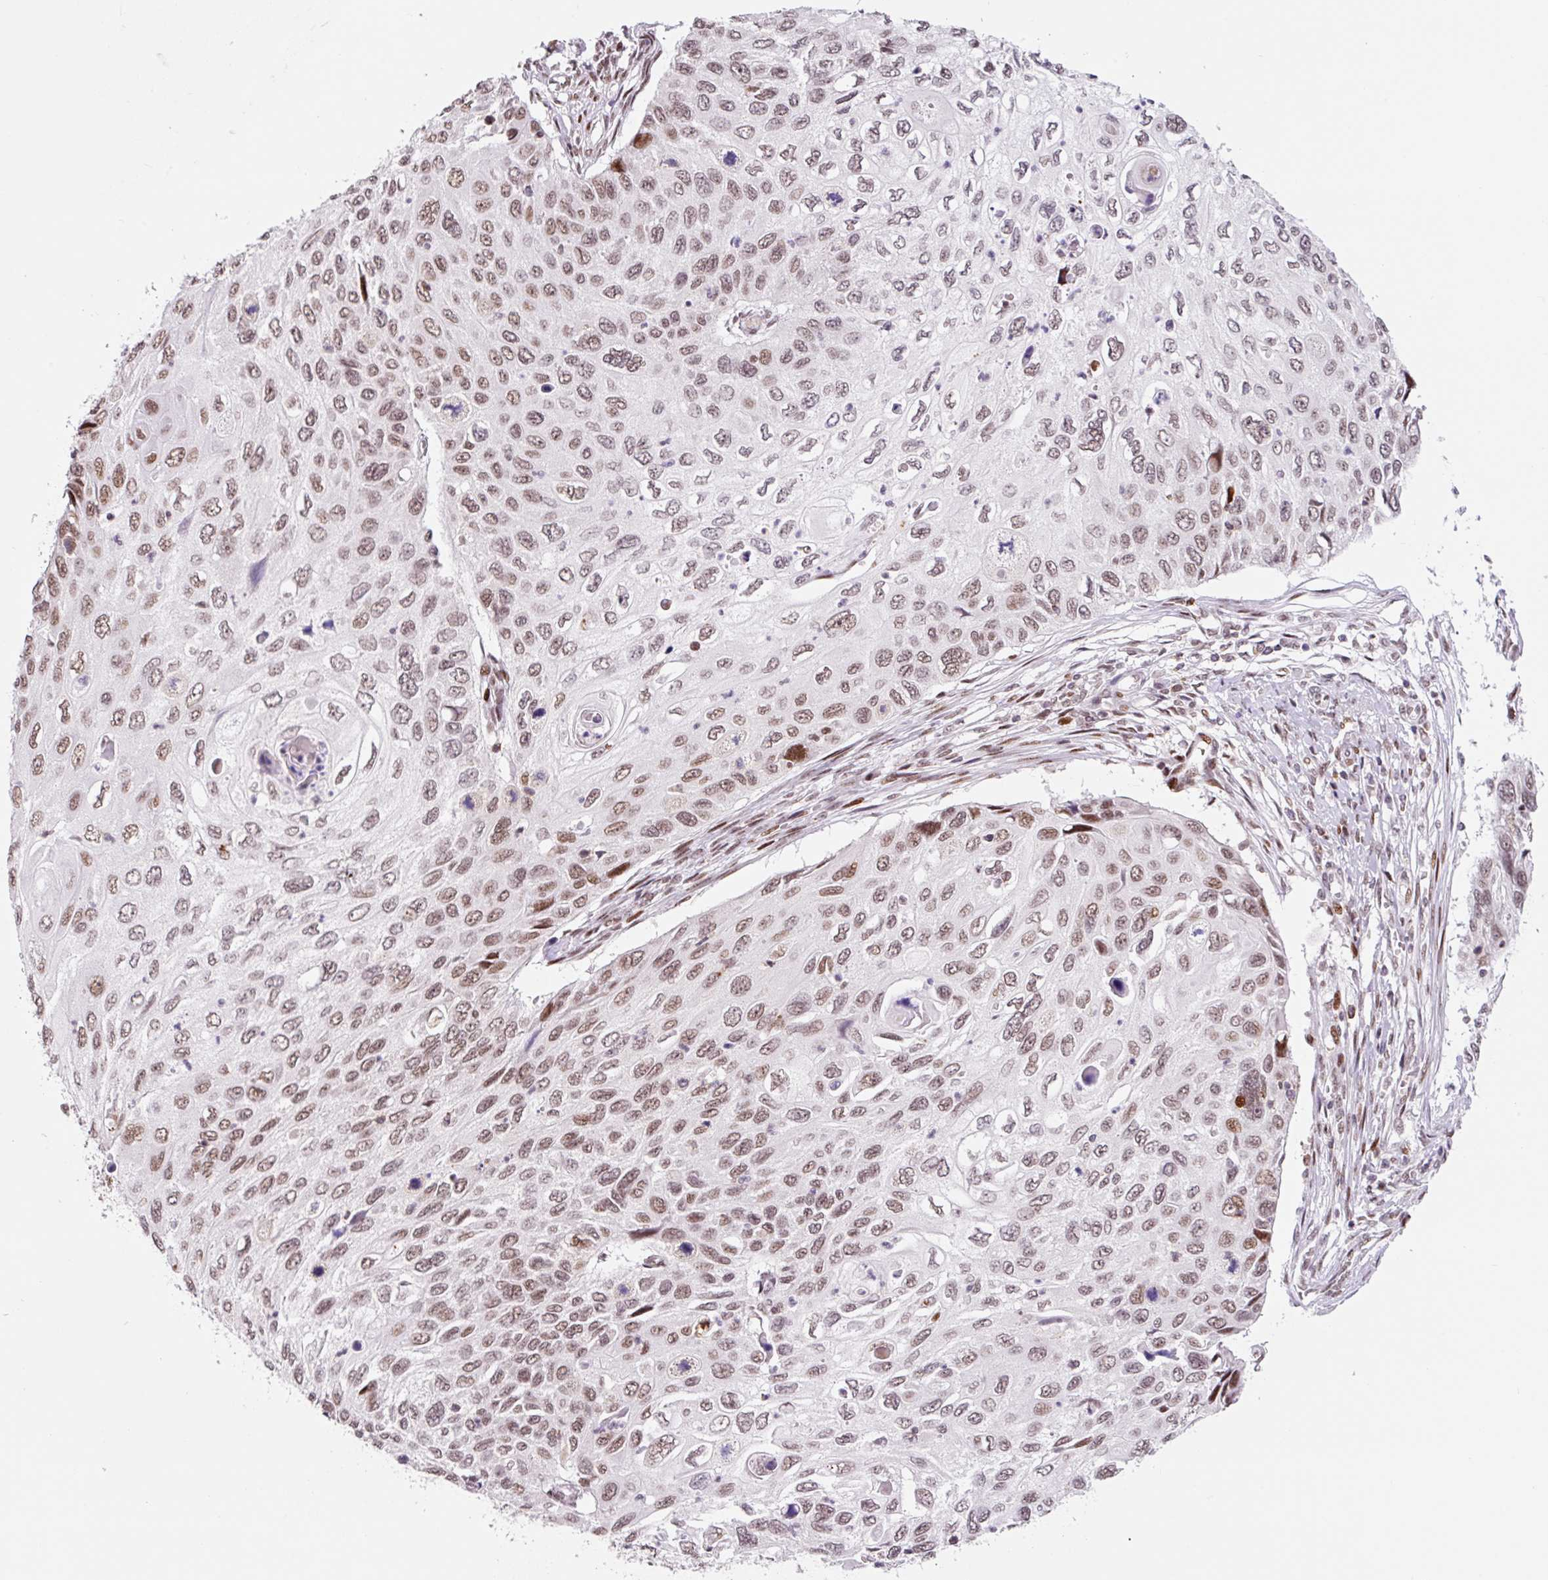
{"staining": {"intensity": "moderate", "quantity": ">75%", "location": "nuclear"}, "tissue": "cervical cancer", "cell_type": "Tumor cells", "image_type": "cancer", "snomed": [{"axis": "morphology", "description": "Squamous cell carcinoma, NOS"}, {"axis": "topography", "description": "Cervix"}], "caption": "Approximately >75% of tumor cells in cervical cancer (squamous cell carcinoma) reveal moderate nuclear protein positivity as visualized by brown immunohistochemical staining.", "gene": "CCNL2", "patient": {"sex": "female", "age": 70}}